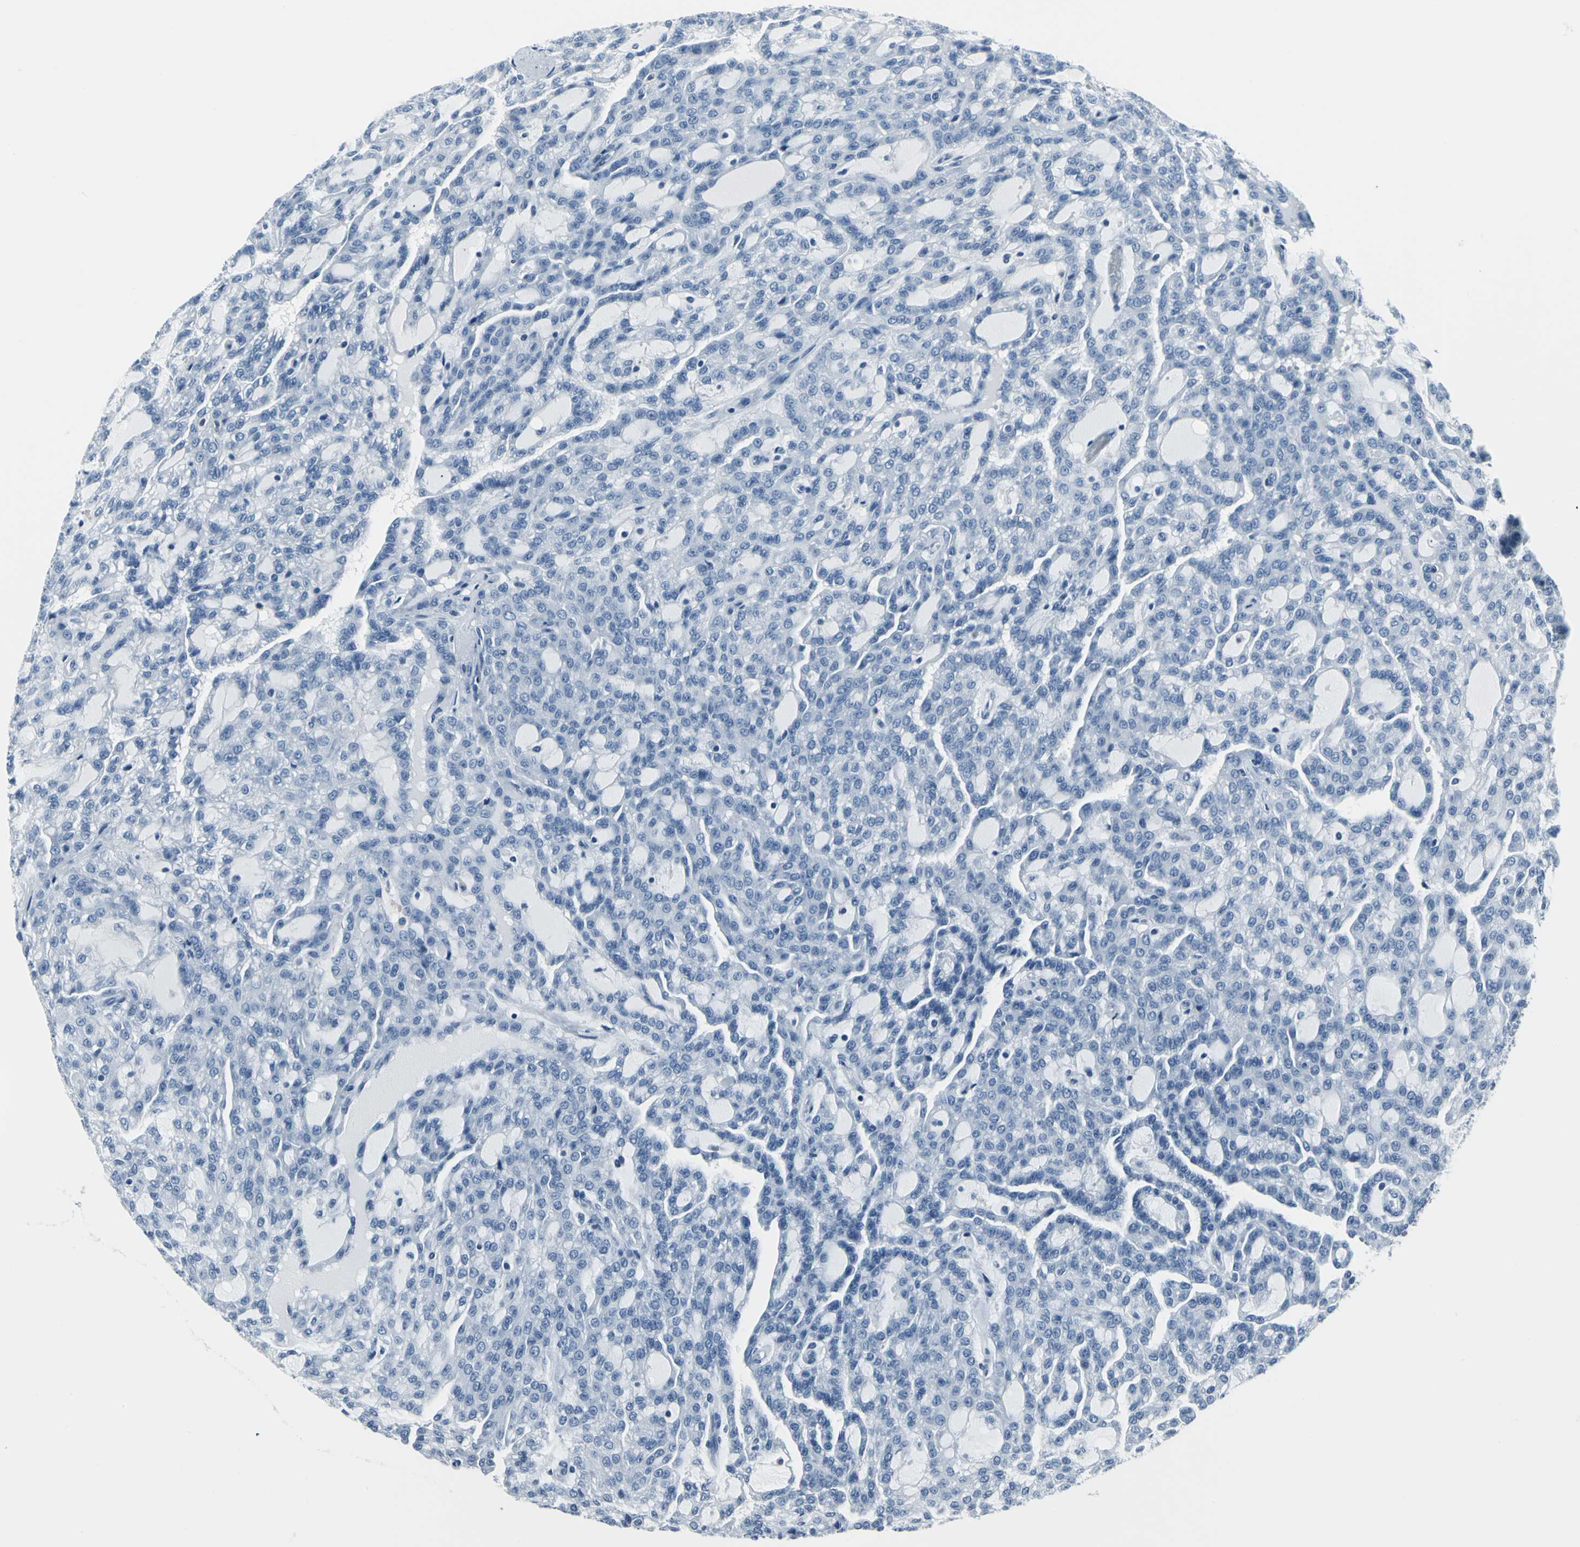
{"staining": {"intensity": "negative", "quantity": "none", "location": "none"}, "tissue": "renal cancer", "cell_type": "Tumor cells", "image_type": "cancer", "snomed": [{"axis": "morphology", "description": "Adenocarcinoma, NOS"}, {"axis": "topography", "description": "Kidney"}], "caption": "An image of human adenocarcinoma (renal) is negative for staining in tumor cells. The staining is performed using DAB (3,3'-diaminobenzidine) brown chromogen with nuclei counter-stained in using hematoxylin.", "gene": "IQGAP2", "patient": {"sex": "male", "age": 63}}